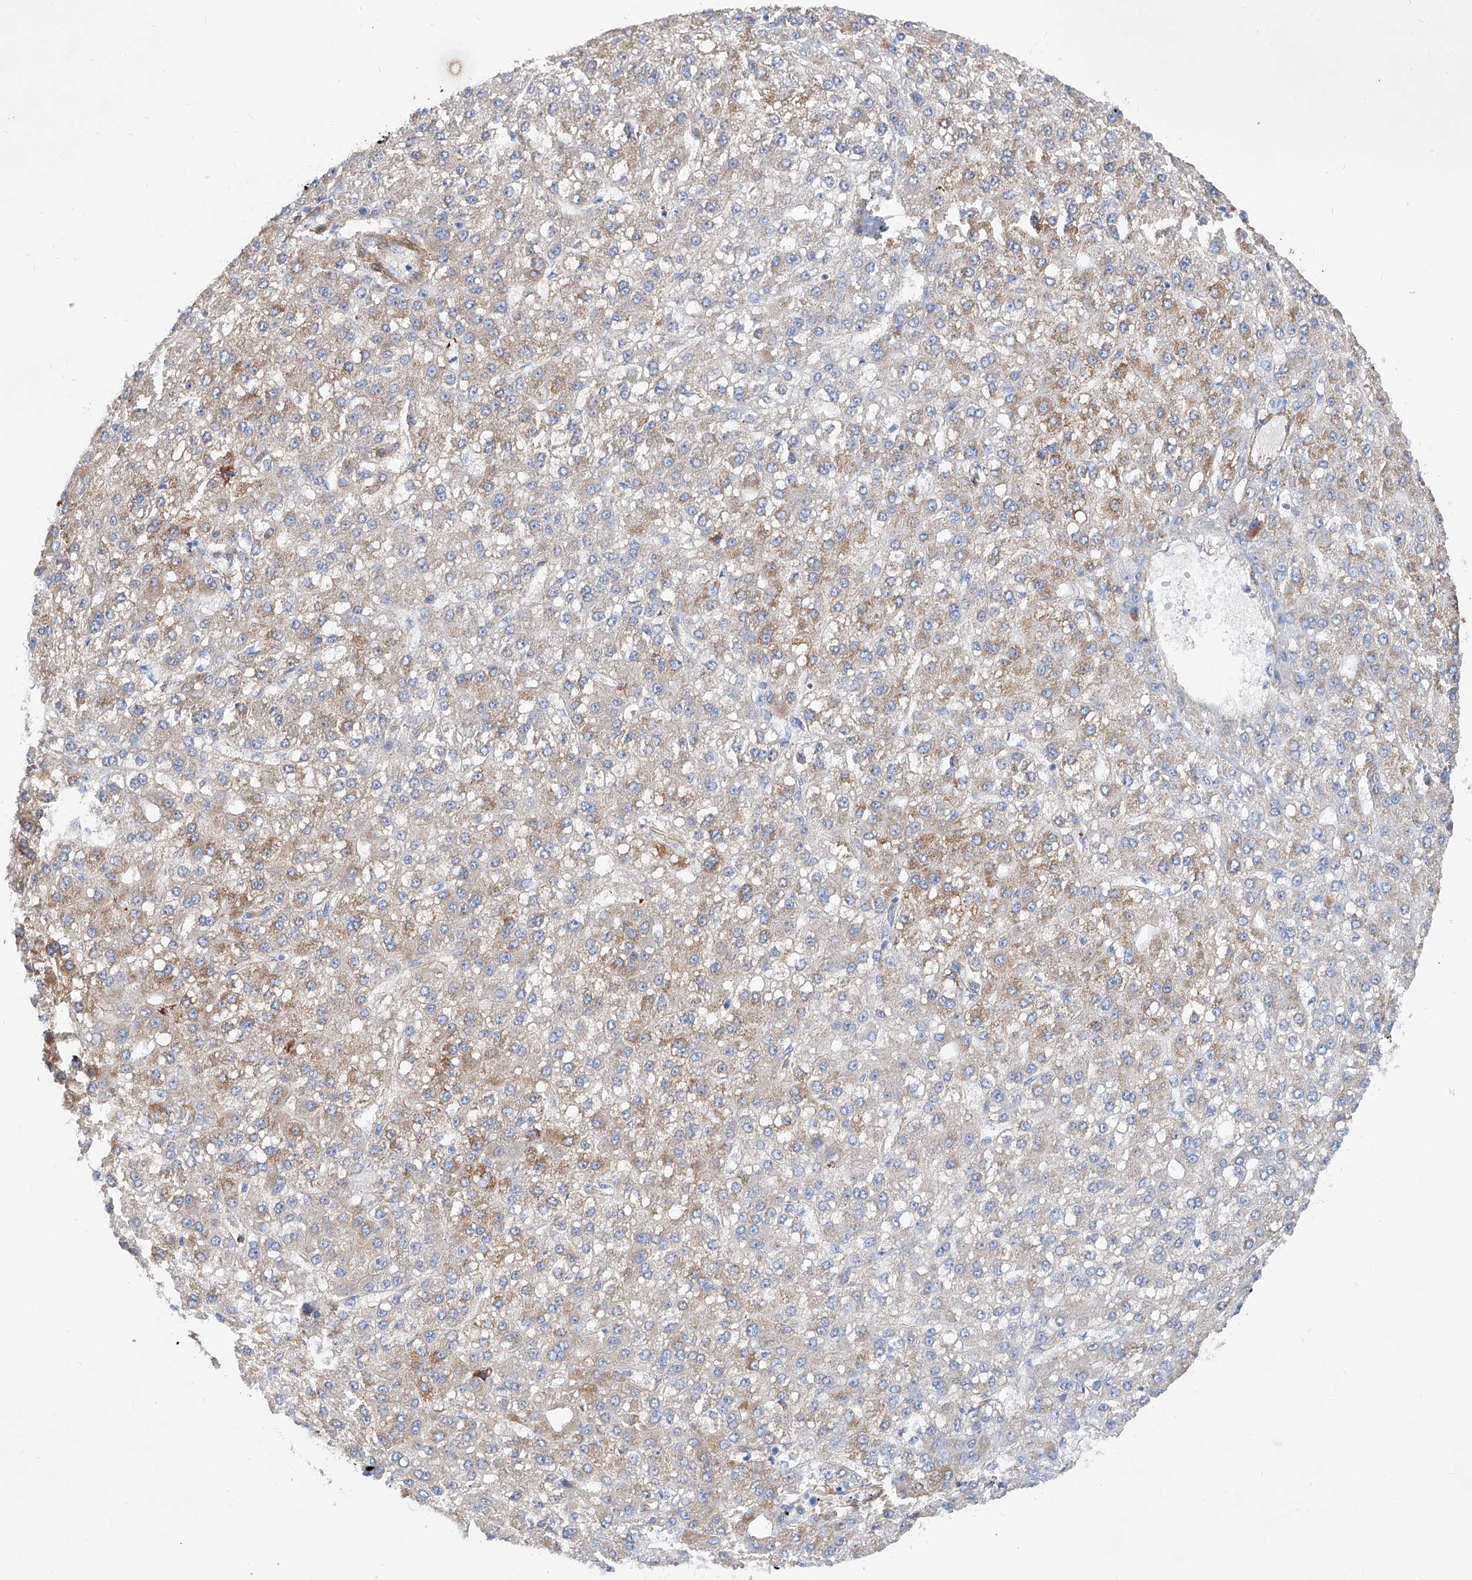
{"staining": {"intensity": "moderate", "quantity": "25%-75%", "location": "cytoplasmic/membranous"}, "tissue": "liver cancer", "cell_type": "Tumor cells", "image_type": "cancer", "snomed": [{"axis": "morphology", "description": "Carcinoma, Hepatocellular, NOS"}, {"axis": "topography", "description": "Liver"}], "caption": "Liver cancer tissue shows moderate cytoplasmic/membranous positivity in approximately 25%-75% of tumor cells", "gene": "TAS2R60", "patient": {"sex": "male", "age": 67}}